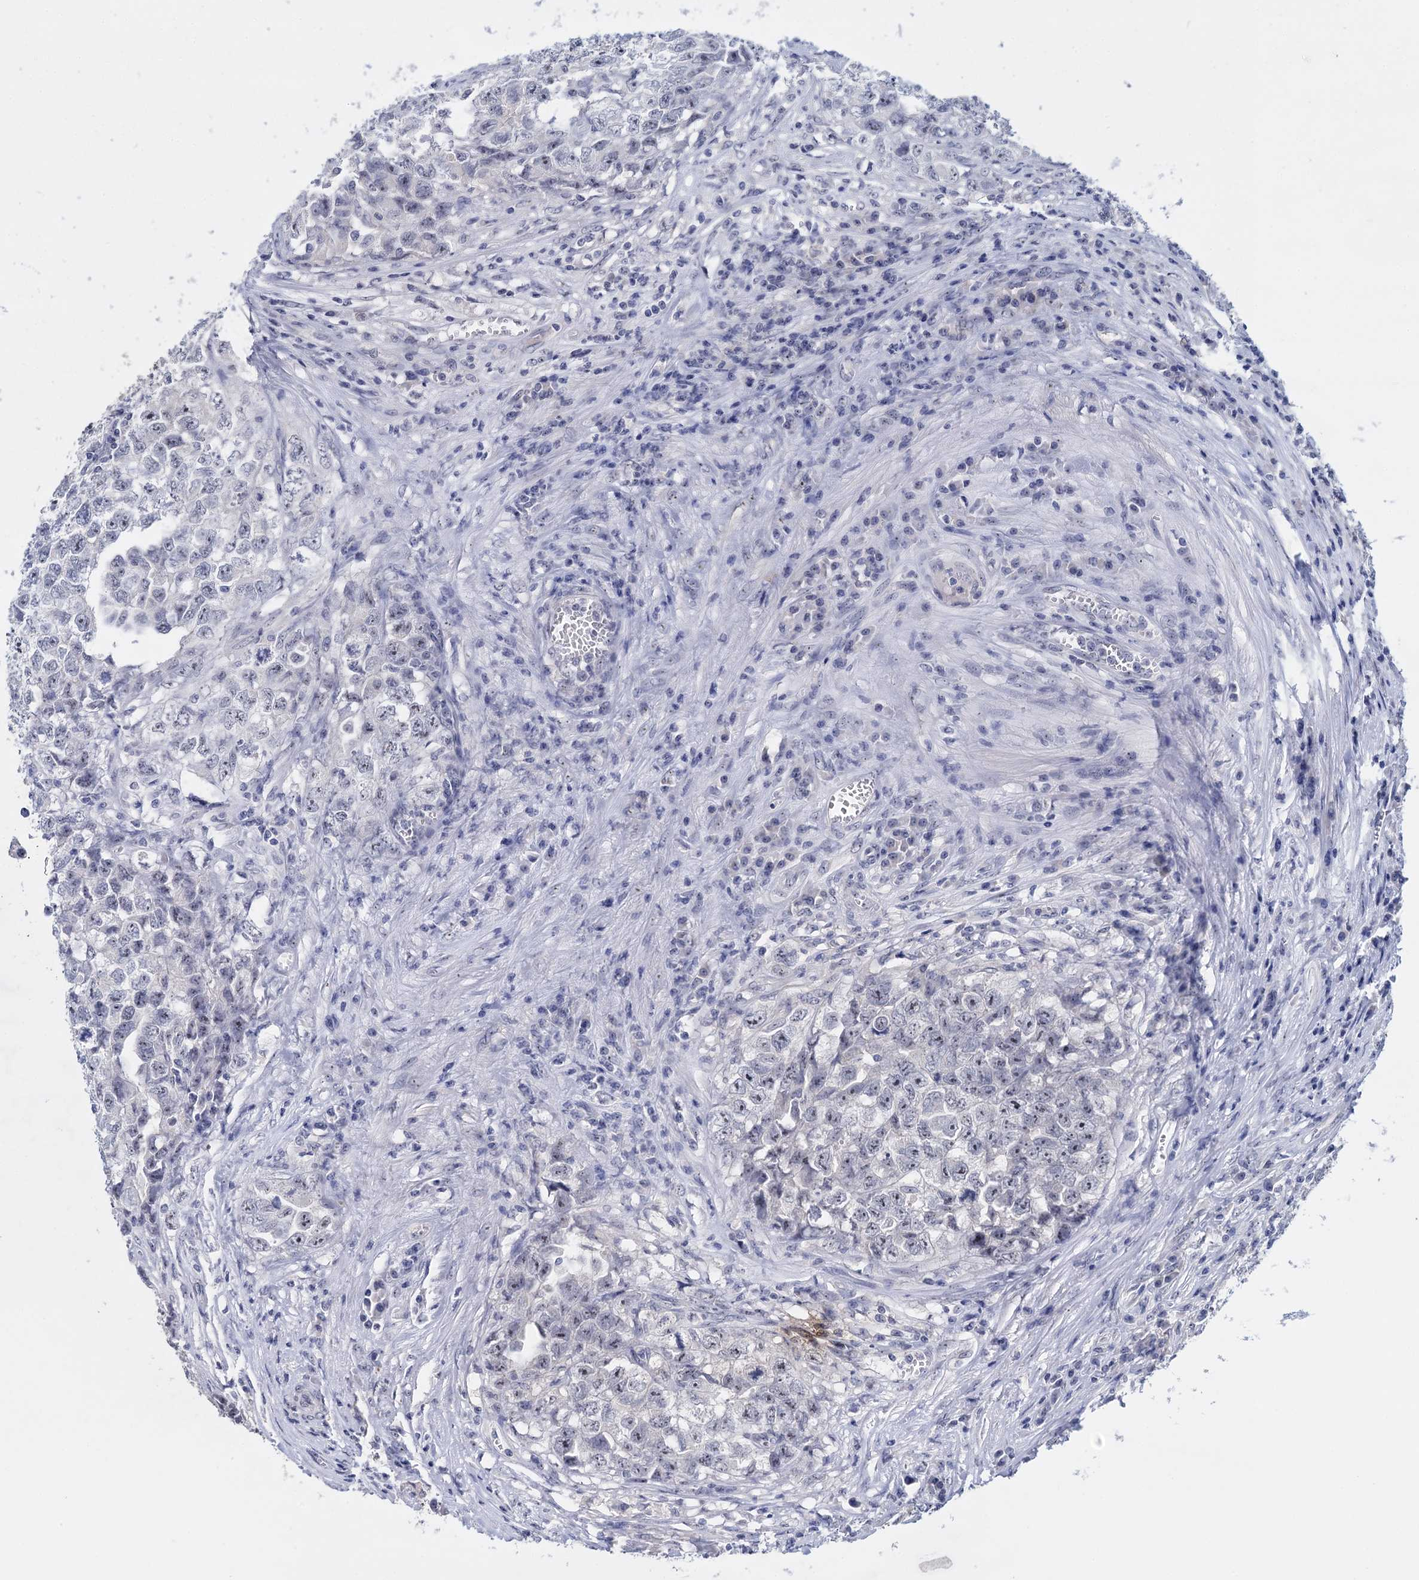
{"staining": {"intensity": "negative", "quantity": "none", "location": "none"}, "tissue": "testis cancer", "cell_type": "Tumor cells", "image_type": "cancer", "snomed": [{"axis": "morphology", "description": "Seminoma, NOS"}, {"axis": "morphology", "description": "Carcinoma, Embryonal, NOS"}, {"axis": "topography", "description": "Testis"}], "caption": "Testis cancer stained for a protein using immunohistochemistry shows no expression tumor cells.", "gene": "SFN", "patient": {"sex": "male", "age": 43}}